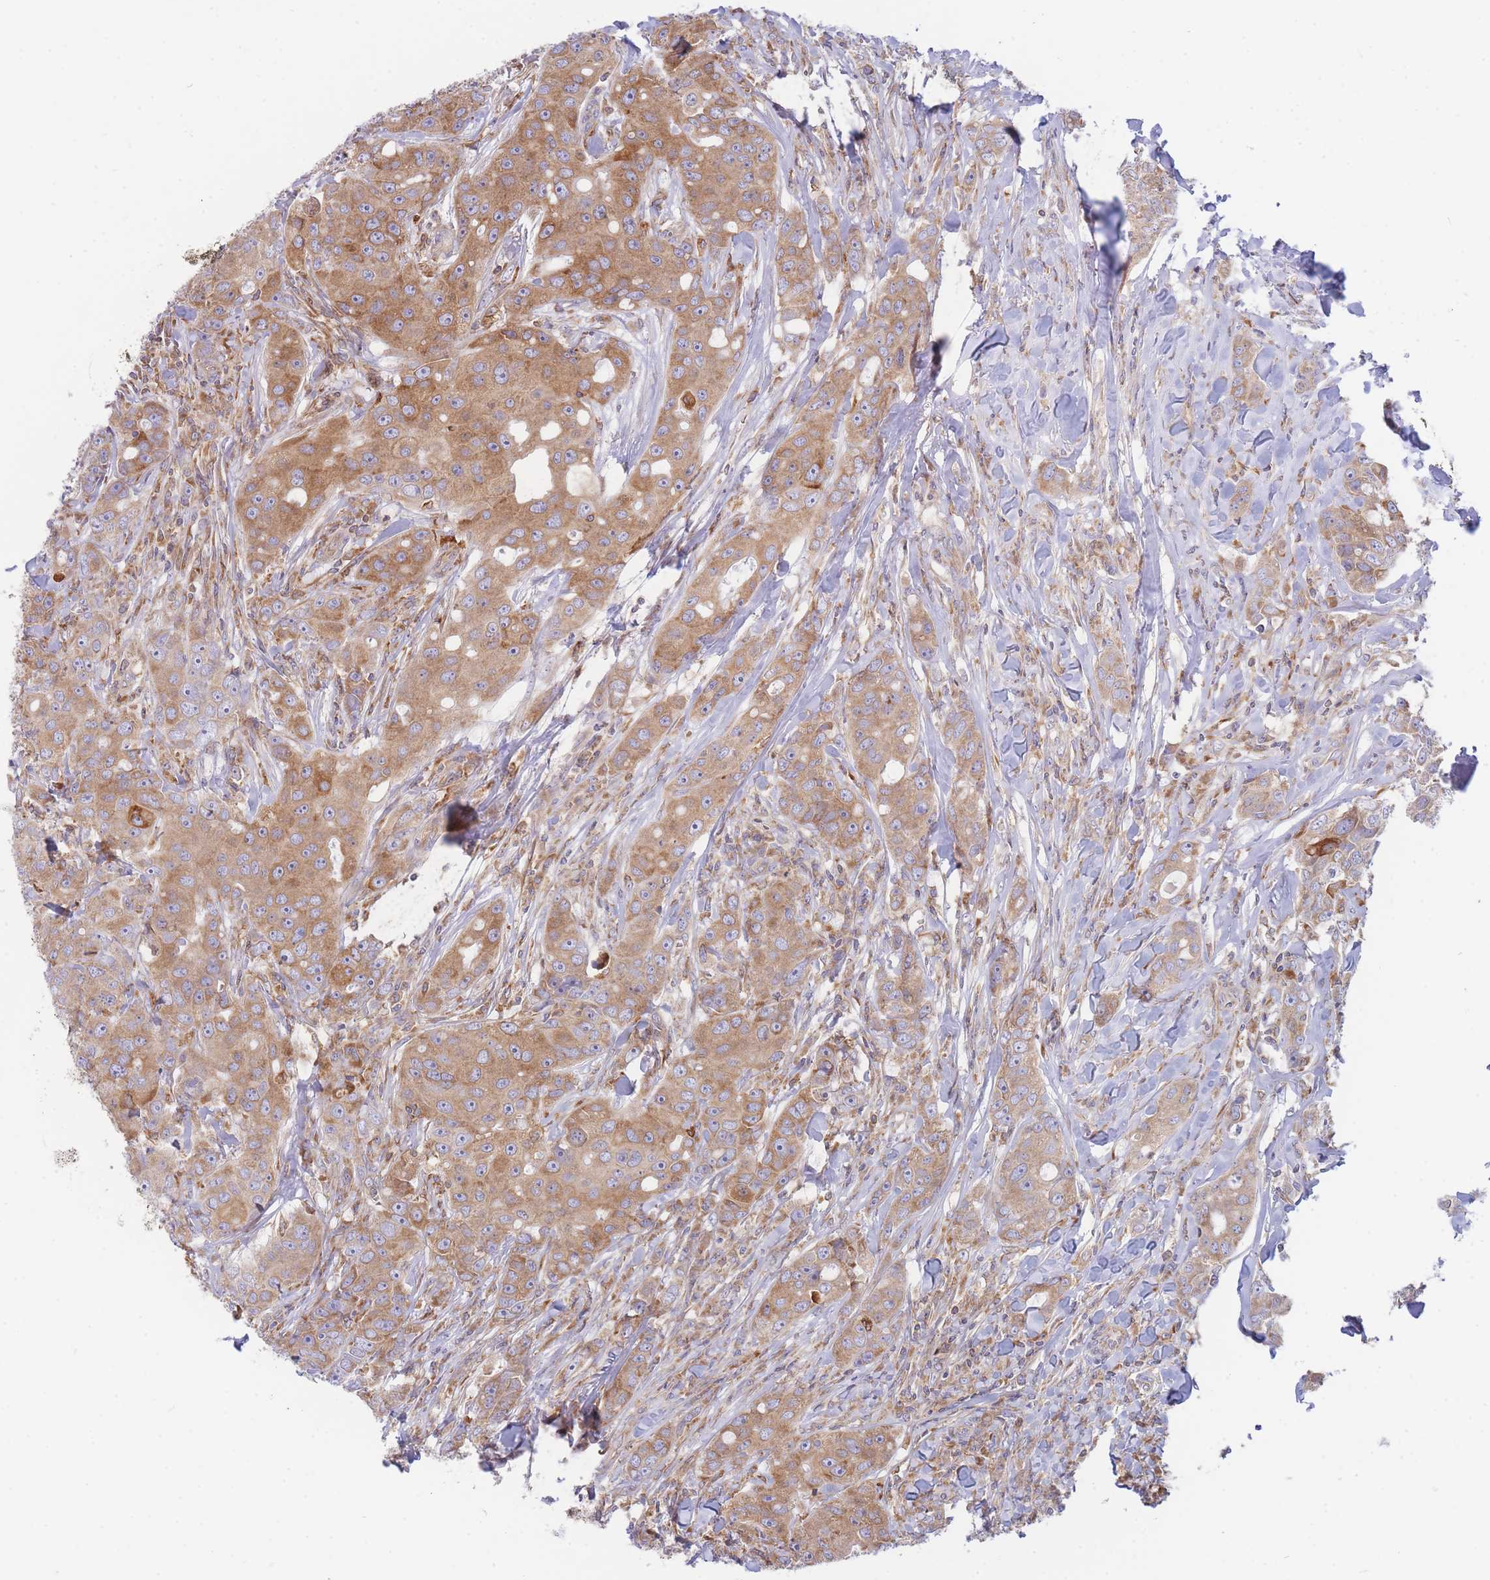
{"staining": {"intensity": "moderate", "quantity": ">75%", "location": "cytoplasmic/membranous"}, "tissue": "breast cancer", "cell_type": "Tumor cells", "image_type": "cancer", "snomed": [{"axis": "morphology", "description": "Duct carcinoma"}, {"axis": "topography", "description": "Breast"}], "caption": "This is an image of immunohistochemistry staining of breast cancer, which shows moderate positivity in the cytoplasmic/membranous of tumor cells.", "gene": "SH2B2", "patient": {"sex": "female", "age": 43}}